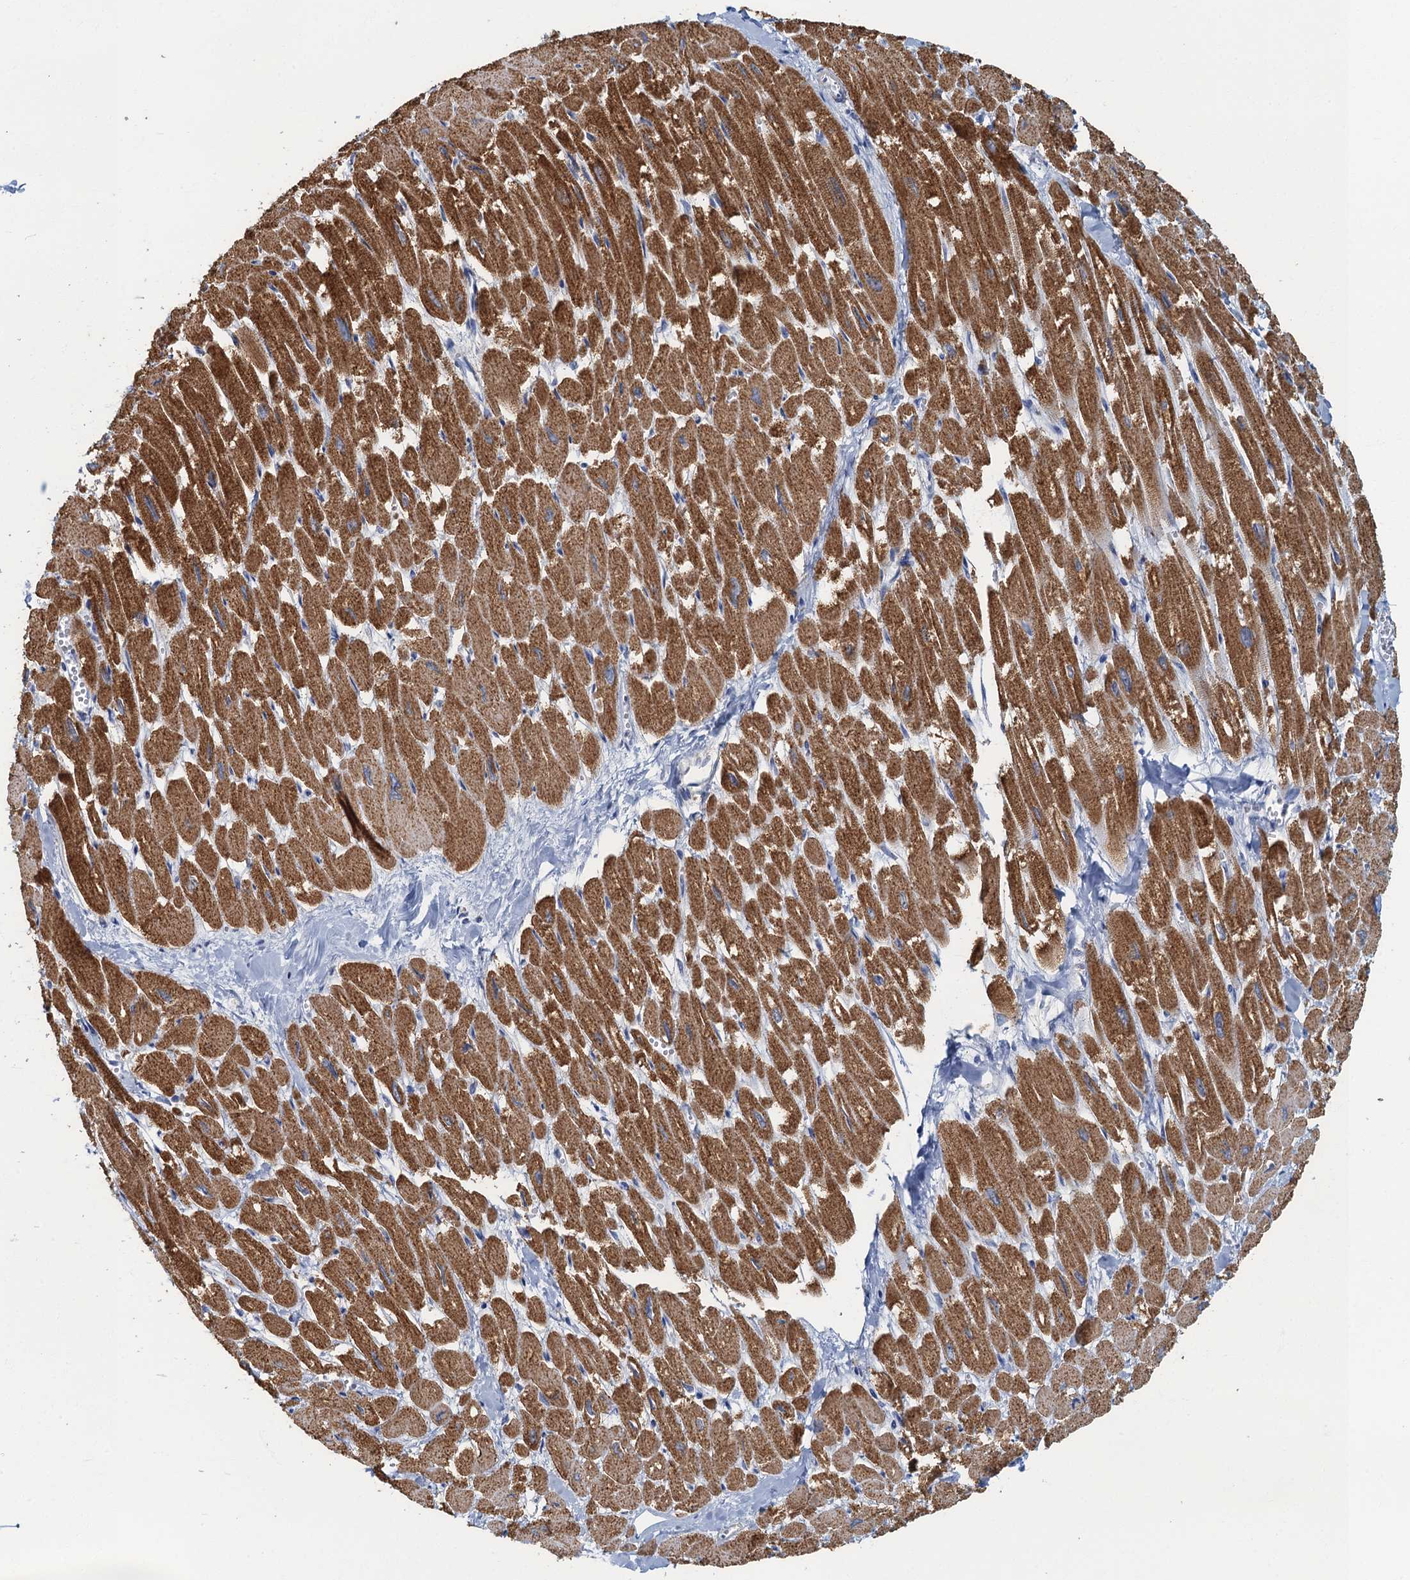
{"staining": {"intensity": "moderate", "quantity": ">75%", "location": "cytoplasmic/membranous"}, "tissue": "heart muscle", "cell_type": "Cardiomyocytes", "image_type": "normal", "snomed": [{"axis": "morphology", "description": "Normal tissue, NOS"}, {"axis": "topography", "description": "Heart"}], "caption": "Cardiomyocytes show moderate cytoplasmic/membranous expression in about >75% of cells in normal heart muscle. Immunohistochemistry (ihc) stains the protein of interest in brown and the nuclei are stained blue.", "gene": "RAD9B", "patient": {"sex": "male", "age": 54}}